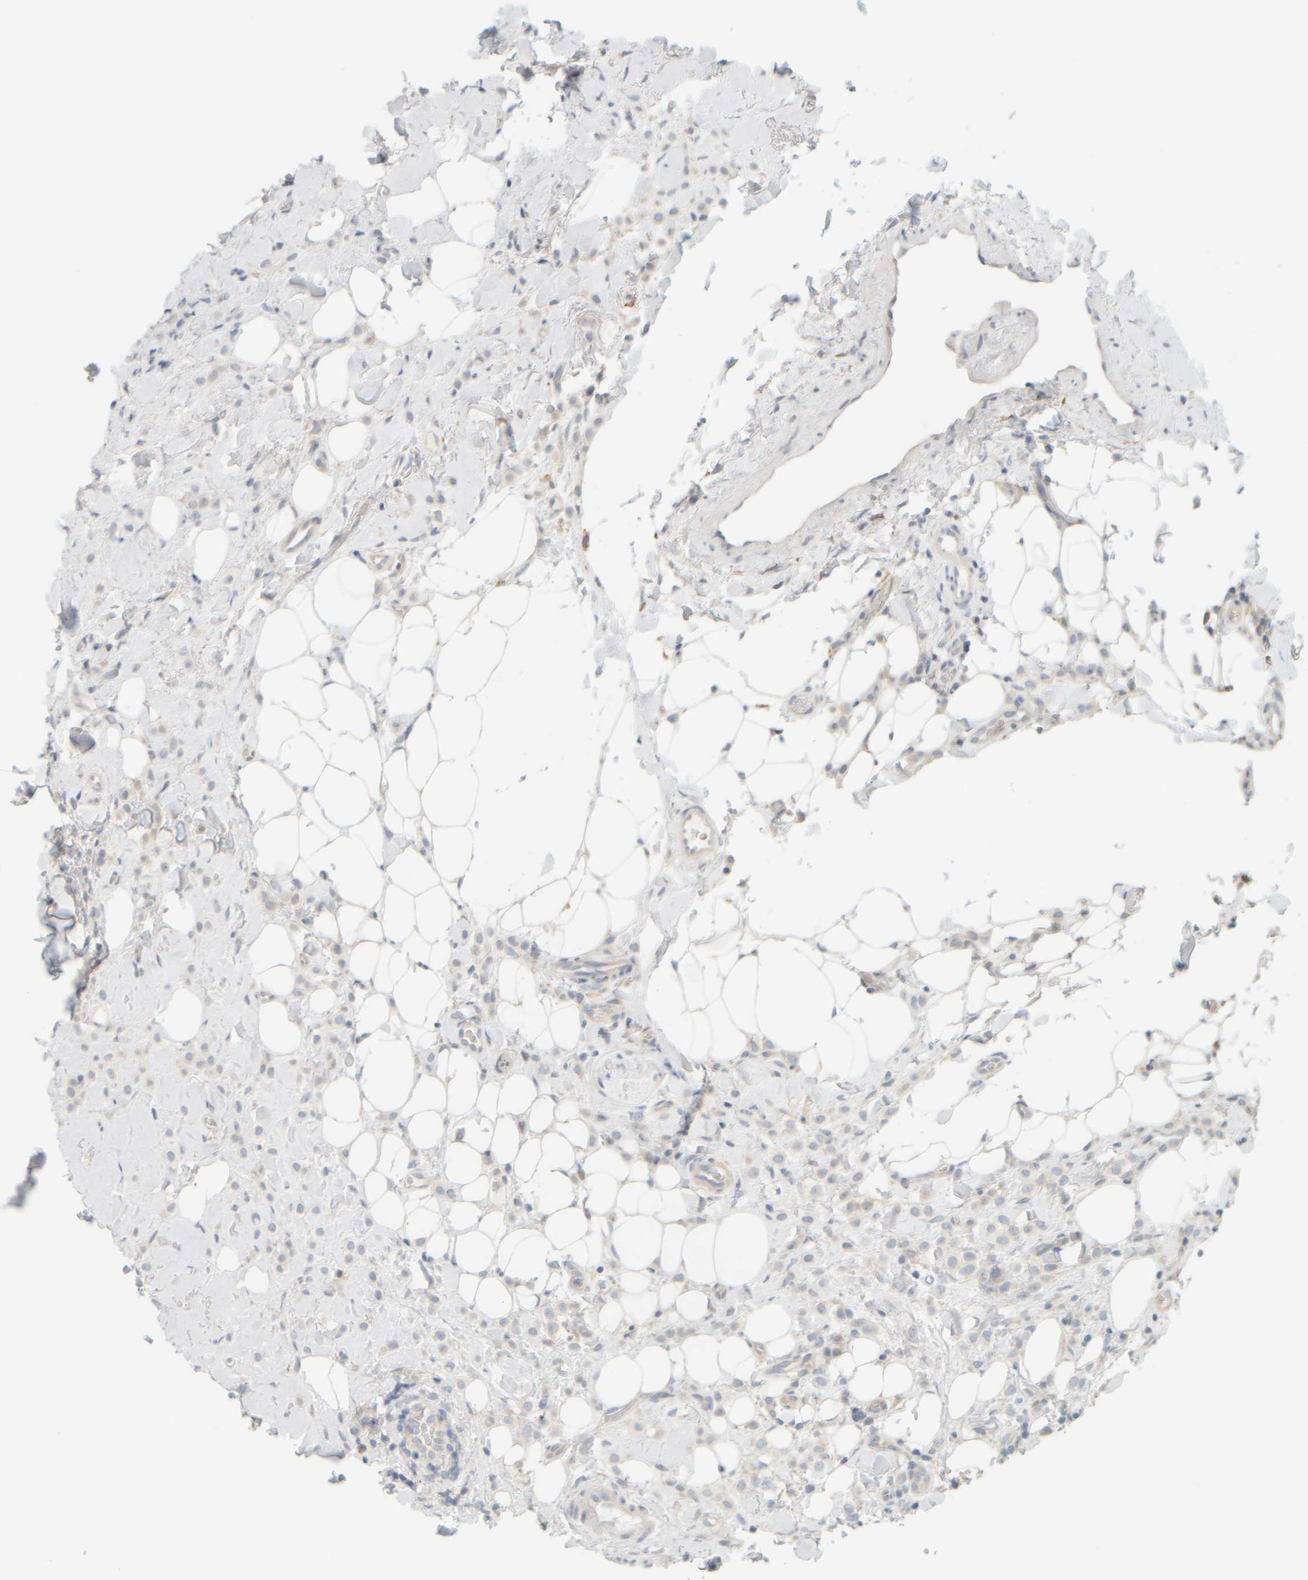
{"staining": {"intensity": "negative", "quantity": "none", "location": "none"}, "tissue": "breast cancer", "cell_type": "Tumor cells", "image_type": "cancer", "snomed": [{"axis": "morphology", "description": "Normal tissue, NOS"}, {"axis": "morphology", "description": "Lobular carcinoma"}, {"axis": "topography", "description": "Breast"}], "caption": "Protein analysis of lobular carcinoma (breast) demonstrates no significant expression in tumor cells. (Immunohistochemistry (ihc), brightfield microscopy, high magnification).", "gene": "PTGES3L-AARSD1", "patient": {"sex": "female", "age": 50}}